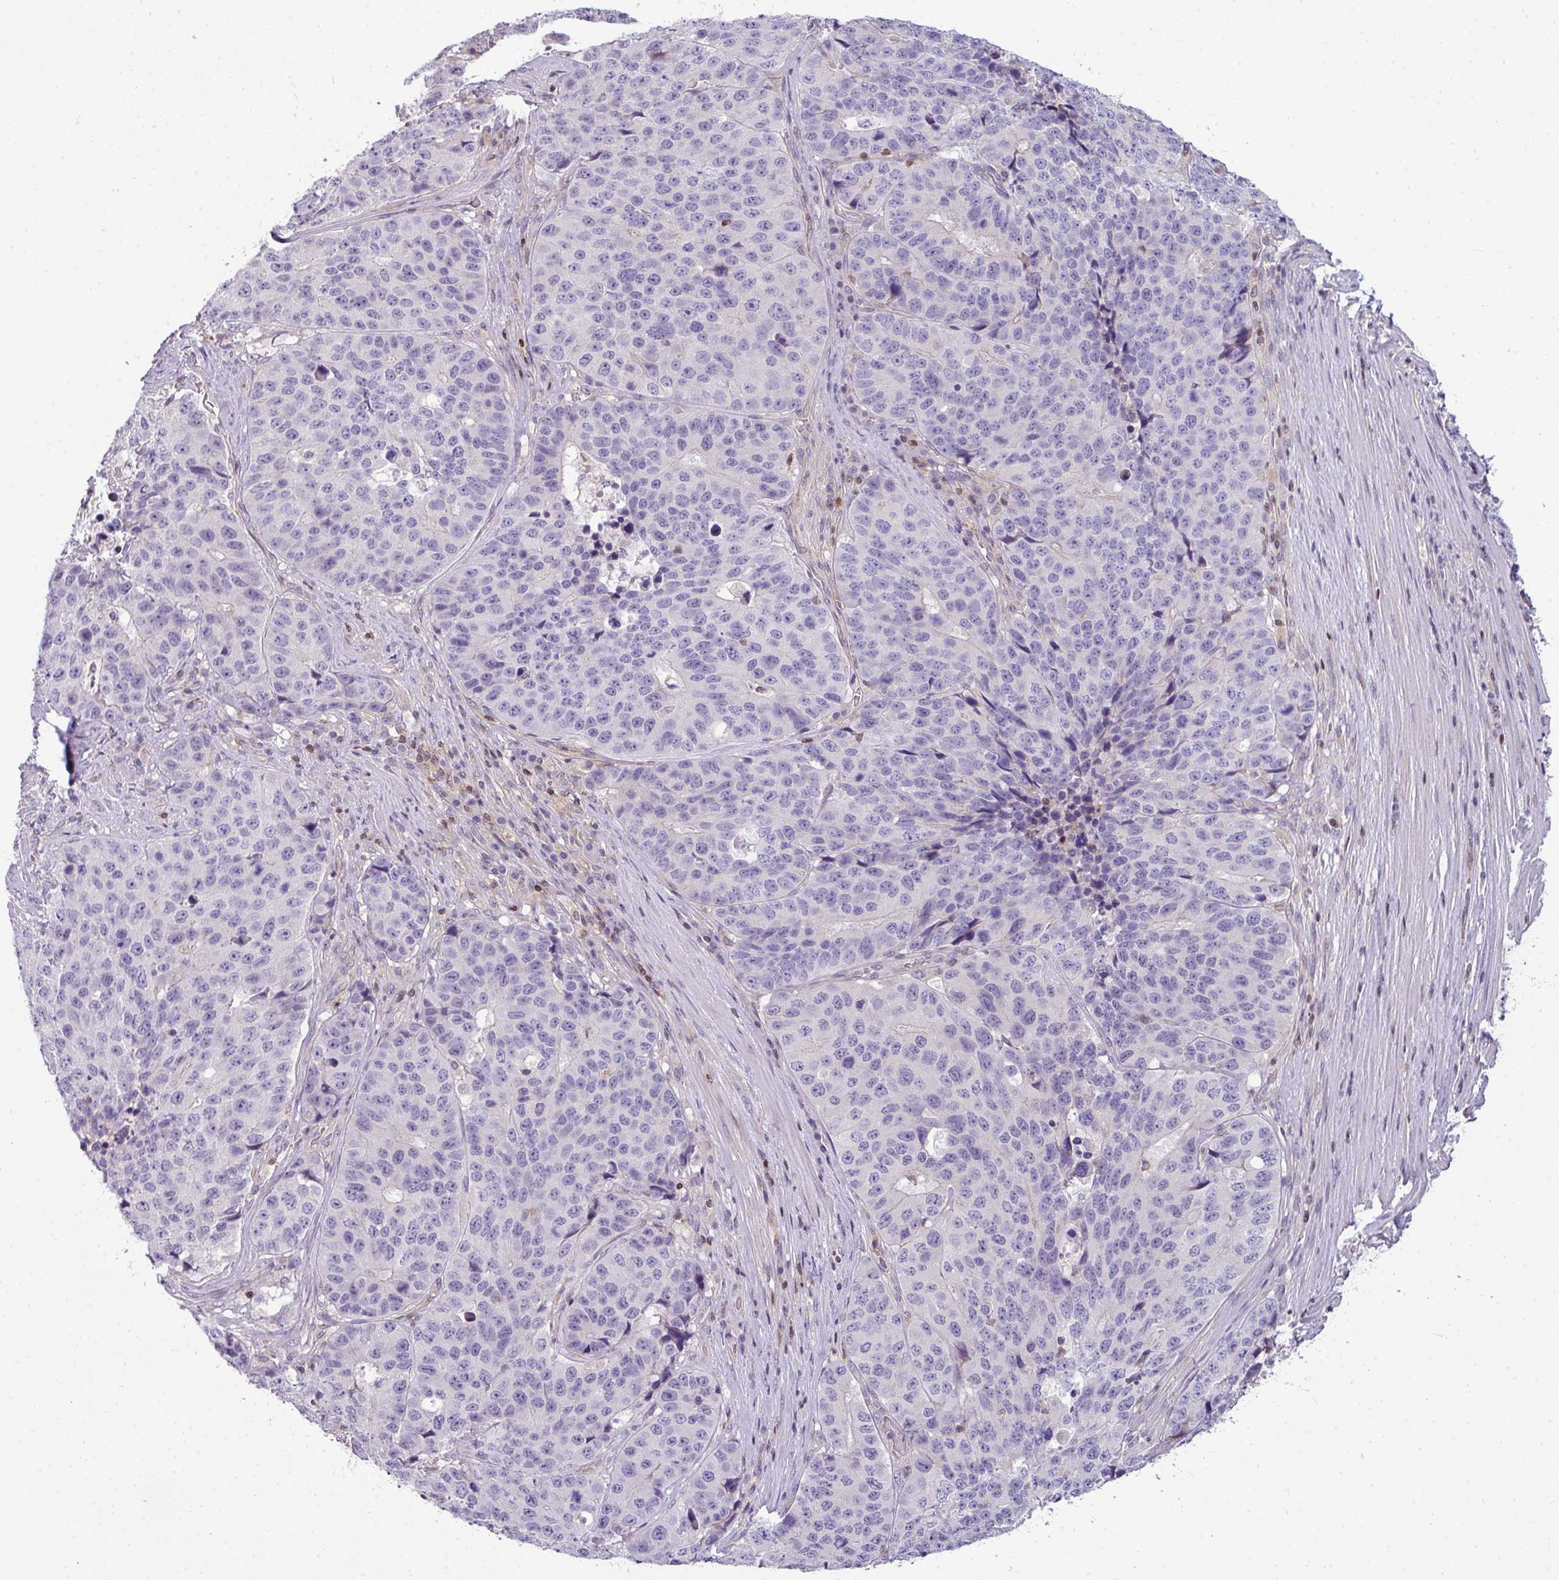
{"staining": {"intensity": "negative", "quantity": "none", "location": "none"}, "tissue": "stomach cancer", "cell_type": "Tumor cells", "image_type": "cancer", "snomed": [{"axis": "morphology", "description": "Adenocarcinoma, NOS"}, {"axis": "topography", "description": "Stomach"}], "caption": "Immunohistochemical staining of adenocarcinoma (stomach) exhibits no significant staining in tumor cells.", "gene": "STAT5A", "patient": {"sex": "male", "age": 71}}